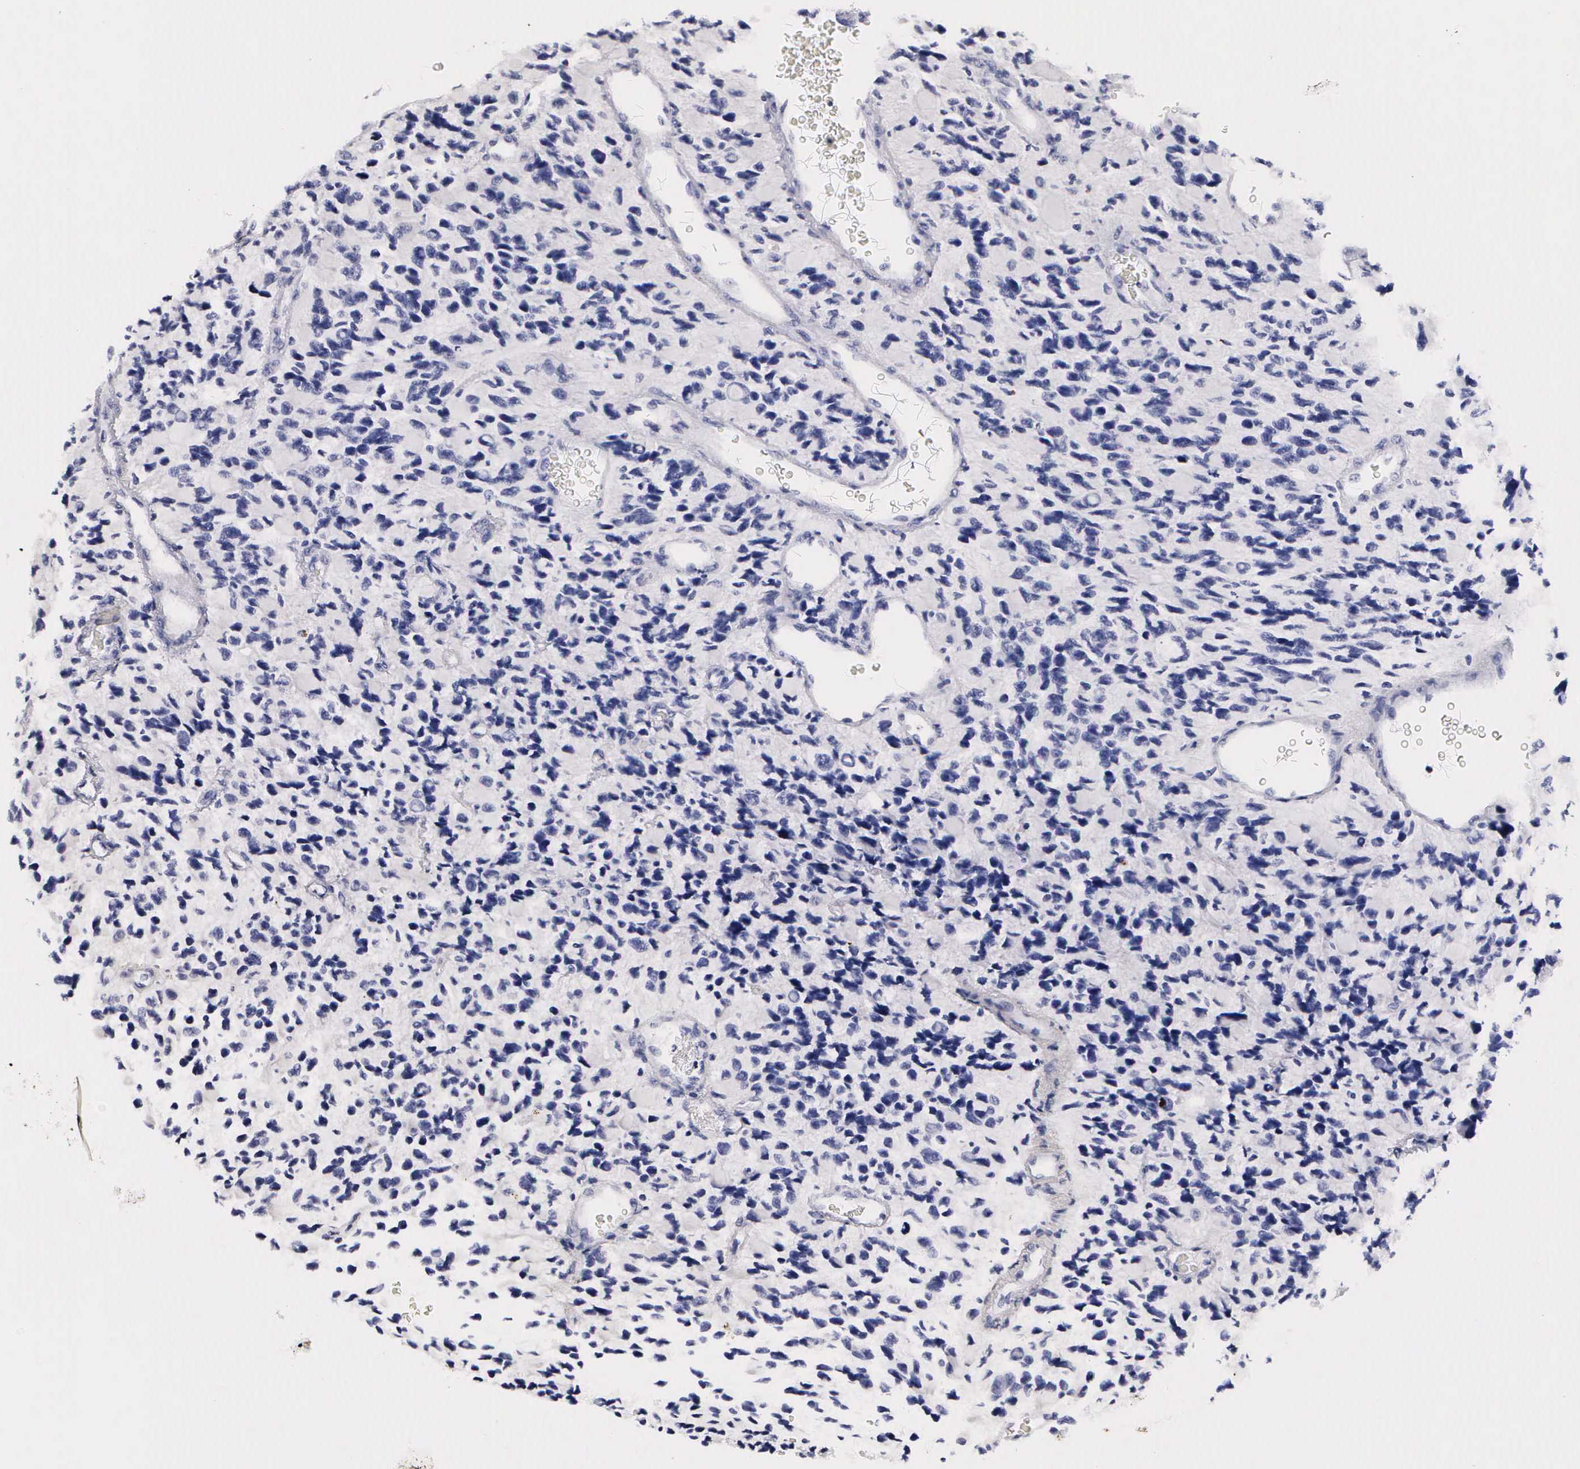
{"staining": {"intensity": "negative", "quantity": "none", "location": "none"}, "tissue": "glioma", "cell_type": "Tumor cells", "image_type": "cancer", "snomed": [{"axis": "morphology", "description": "Glioma, malignant, High grade"}, {"axis": "topography", "description": "Brain"}], "caption": "Tumor cells show no significant expression in glioma.", "gene": "RNASE6", "patient": {"sex": "male", "age": 77}}